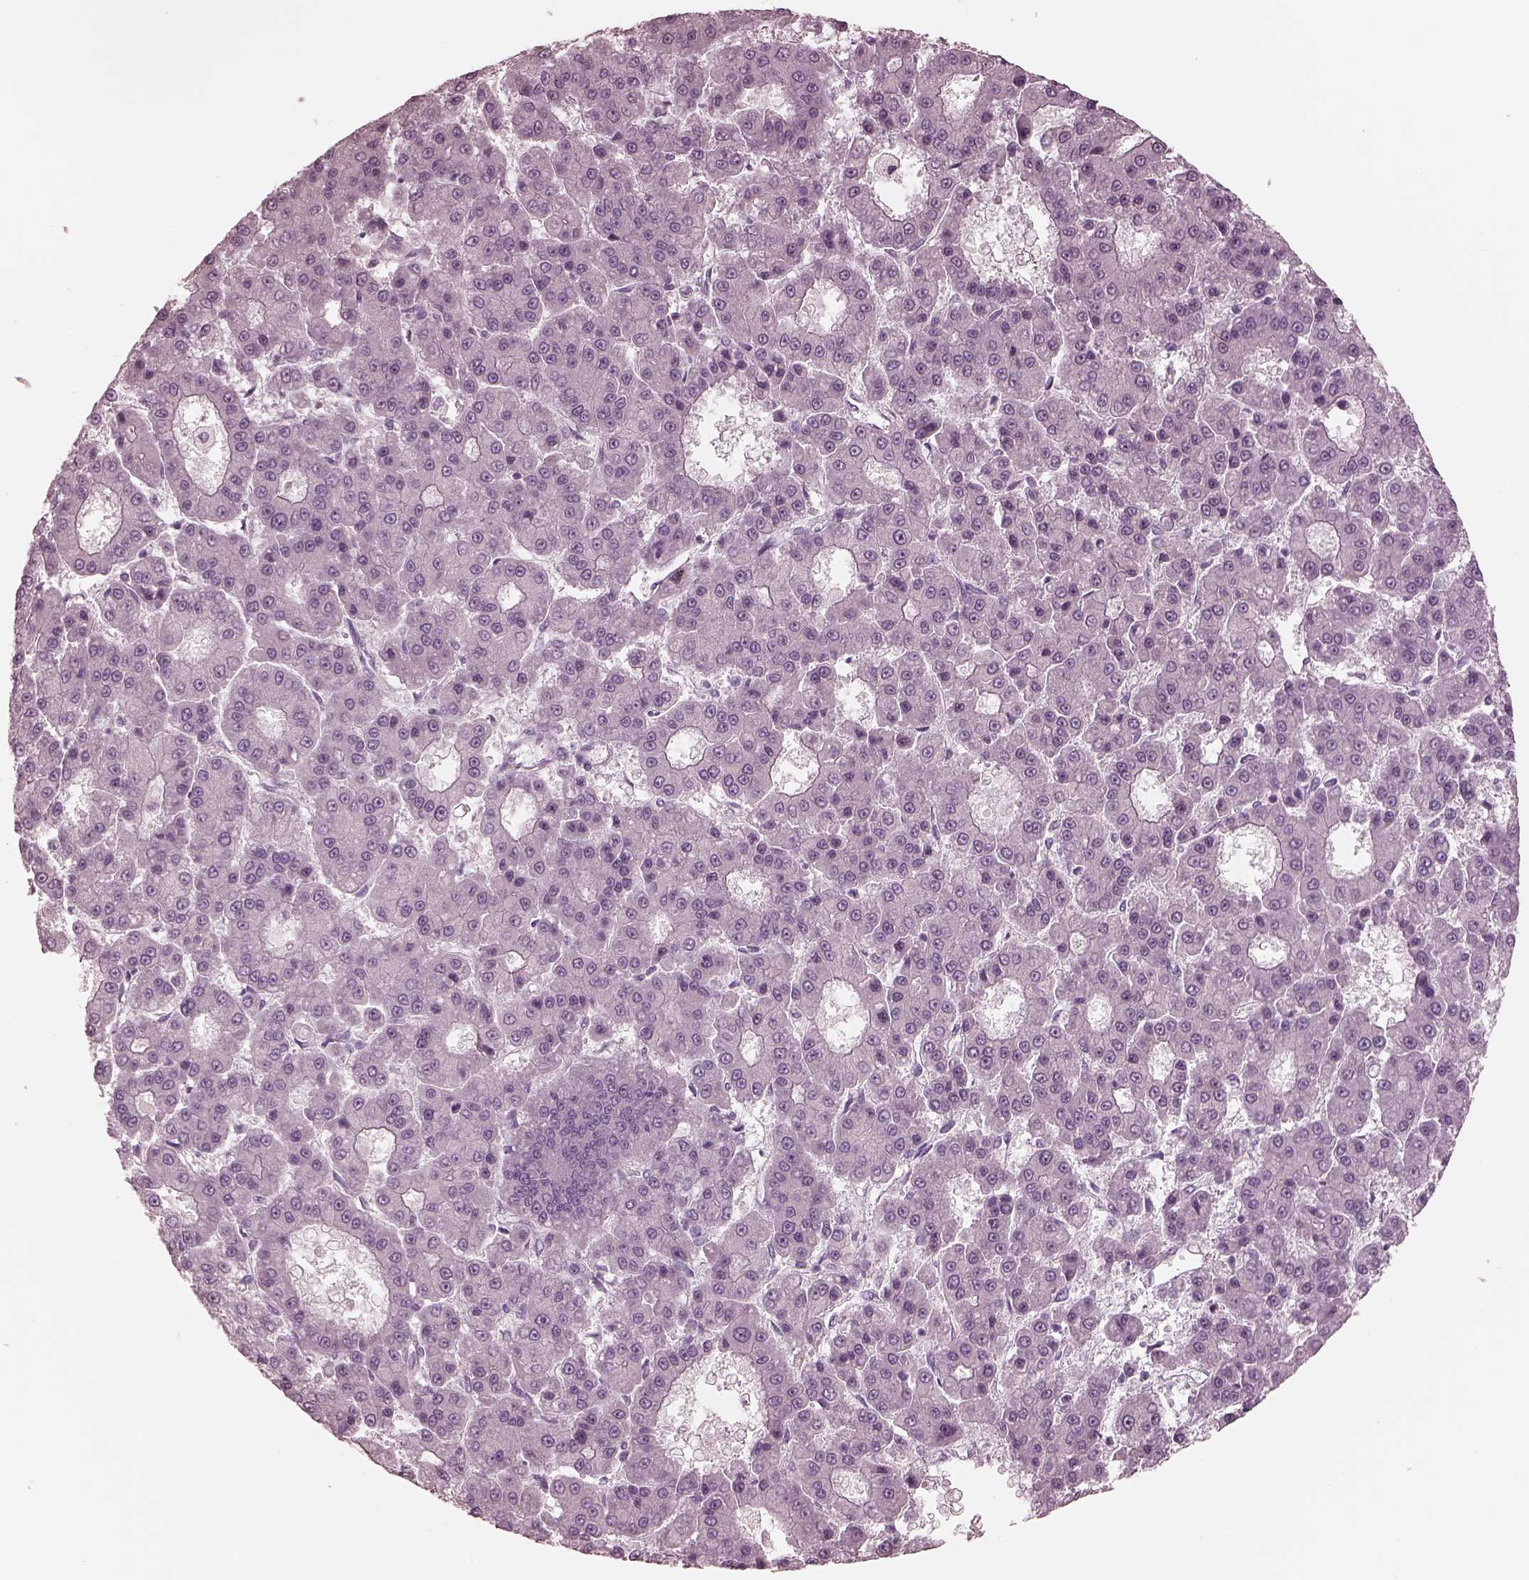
{"staining": {"intensity": "negative", "quantity": "none", "location": "none"}, "tissue": "liver cancer", "cell_type": "Tumor cells", "image_type": "cancer", "snomed": [{"axis": "morphology", "description": "Carcinoma, Hepatocellular, NOS"}, {"axis": "topography", "description": "Liver"}], "caption": "Tumor cells show no significant staining in liver hepatocellular carcinoma.", "gene": "CADM2", "patient": {"sex": "male", "age": 70}}